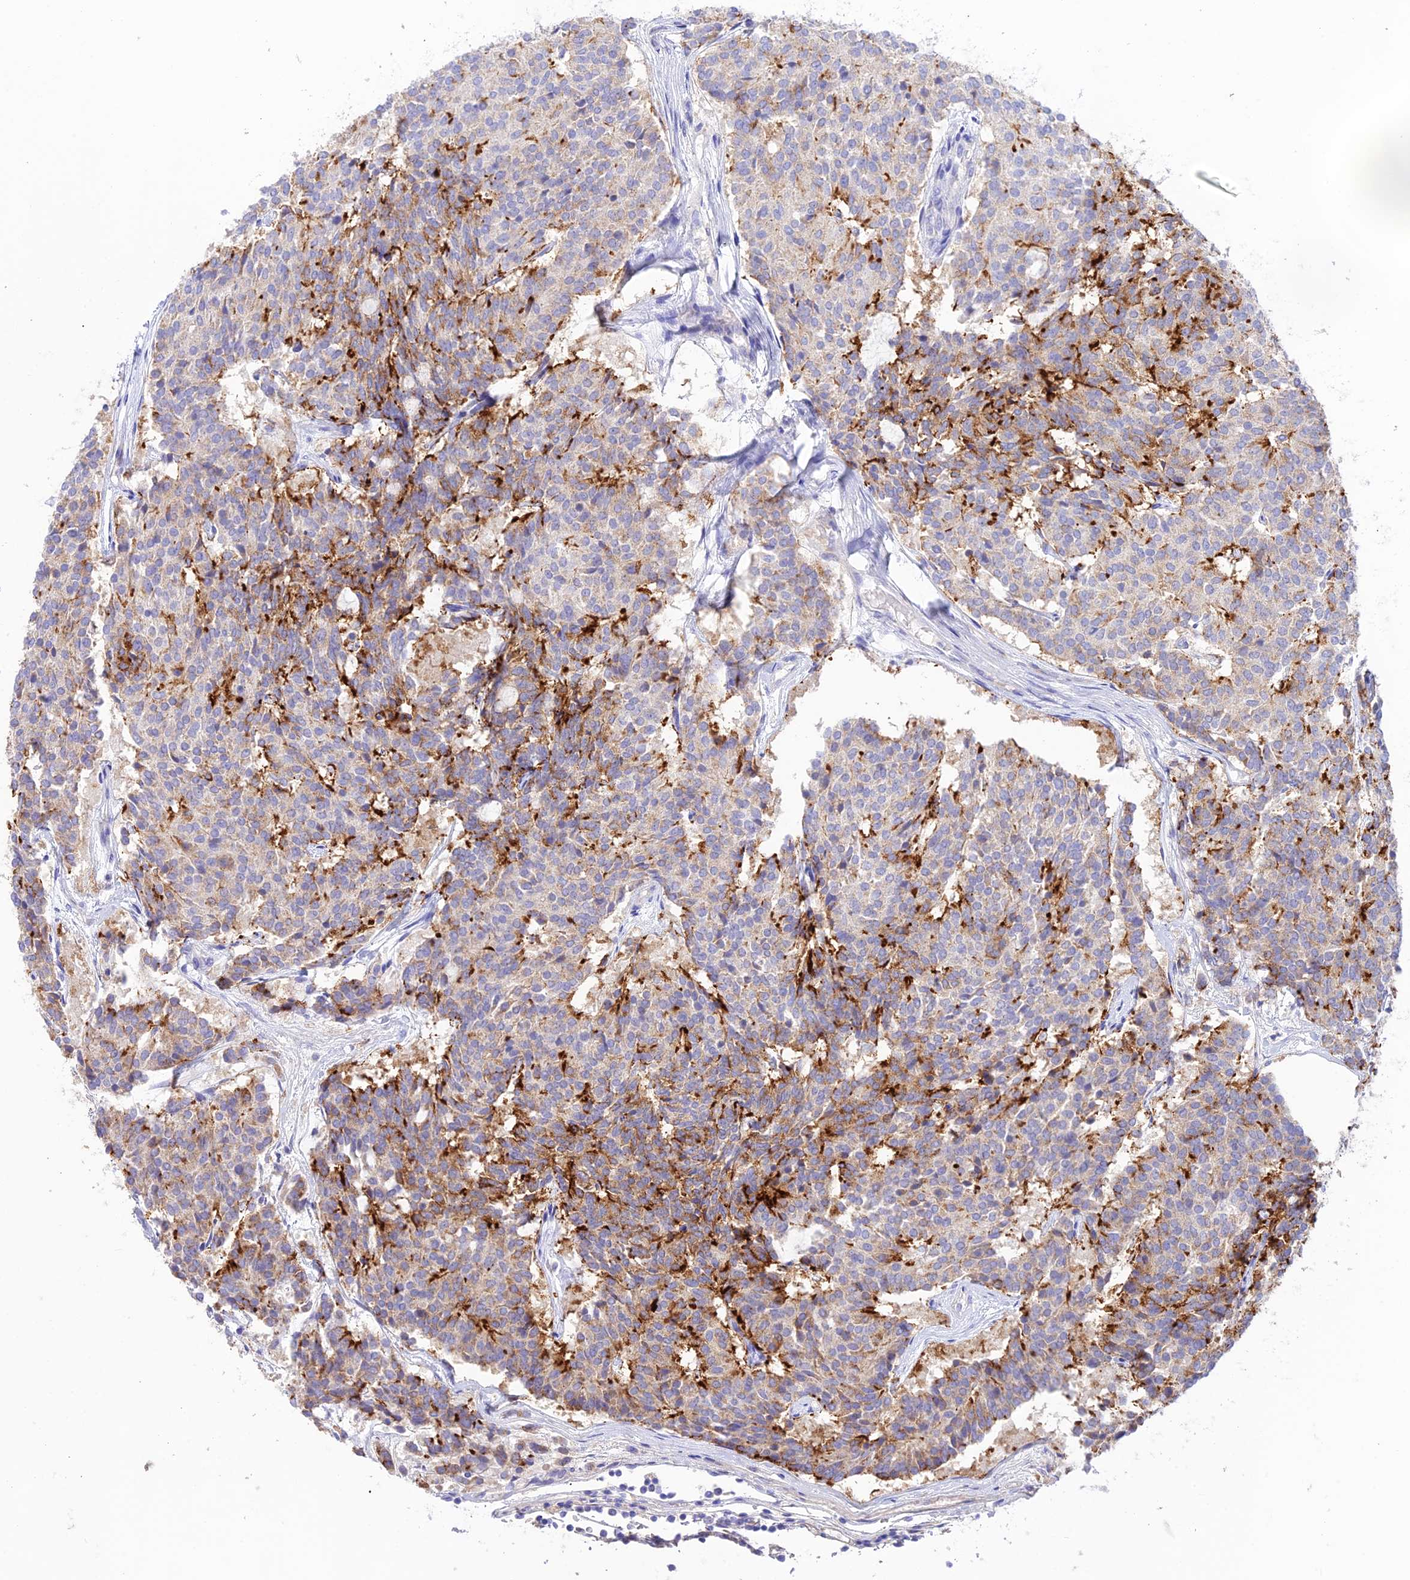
{"staining": {"intensity": "moderate", "quantity": "<25%", "location": "cytoplasmic/membranous"}, "tissue": "carcinoid", "cell_type": "Tumor cells", "image_type": "cancer", "snomed": [{"axis": "morphology", "description": "Carcinoid, malignant, NOS"}, {"axis": "topography", "description": "Pancreas"}], "caption": "DAB (3,3'-diaminobenzidine) immunohistochemical staining of carcinoid displays moderate cytoplasmic/membranous protein staining in about <25% of tumor cells. Immunohistochemistry stains the protein of interest in brown and the nuclei are stained blue.", "gene": "NLRP9", "patient": {"sex": "female", "age": 54}}